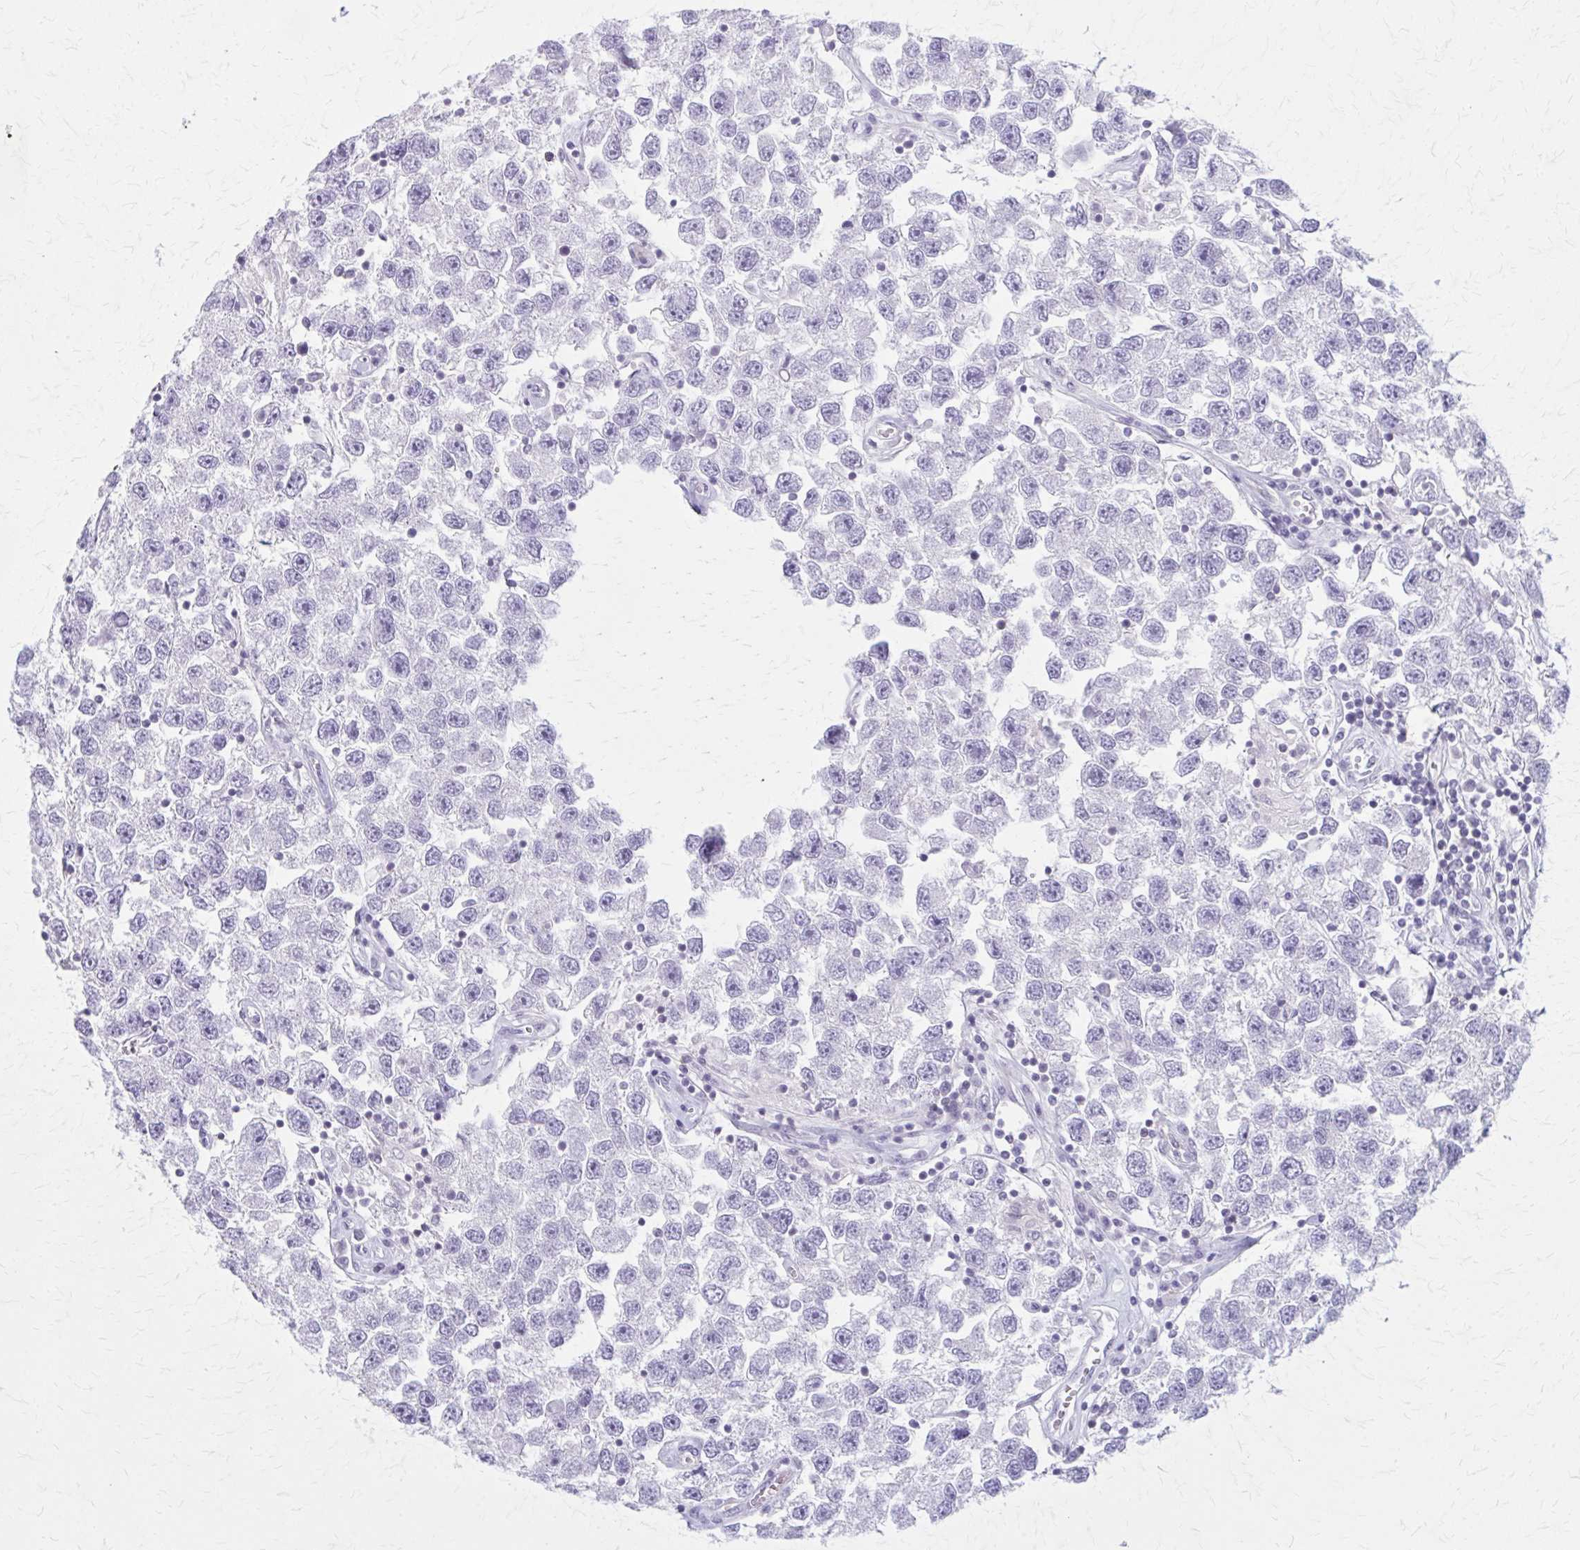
{"staining": {"intensity": "negative", "quantity": "none", "location": "none"}, "tissue": "testis cancer", "cell_type": "Tumor cells", "image_type": "cancer", "snomed": [{"axis": "morphology", "description": "Seminoma, NOS"}, {"axis": "topography", "description": "Testis"}], "caption": "The immunohistochemistry (IHC) micrograph has no significant positivity in tumor cells of testis seminoma tissue. (DAB immunohistochemistry (IHC) visualized using brightfield microscopy, high magnification).", "gene": "PITPNM1", "patient": {"sex": "male", "age": 26}}